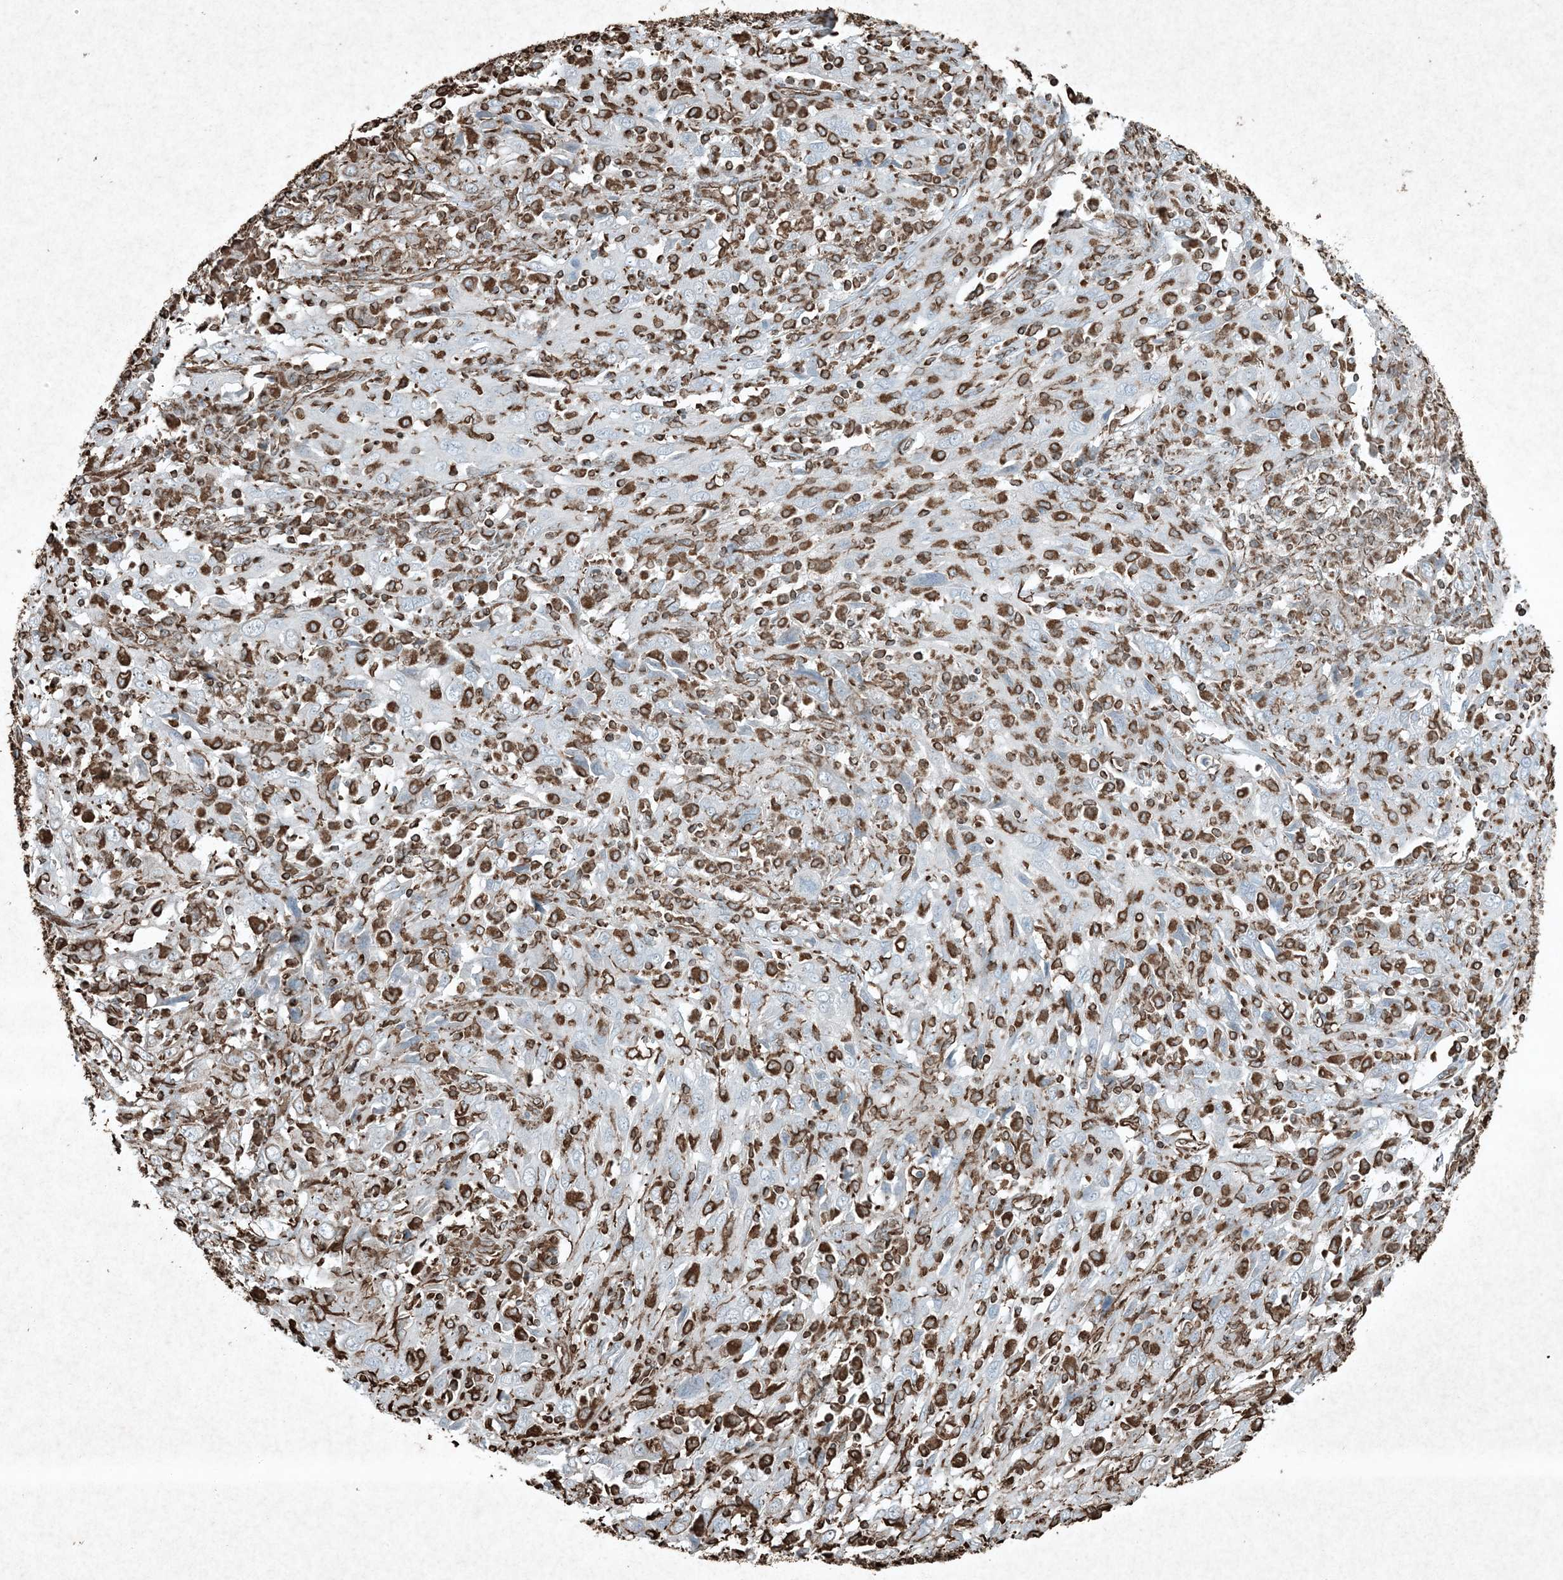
{"staining": {"intensity": "weak", "quantity": "25%-75%", "location": "cytoplasmic/membranous"}, "tissue": "cervical cancer", "cell_type": "Tumor cells", "image_type": "cancer", "snomed": [{"axis": "morphology", "description": "Squamous cell carcinoma, NOS"}, {"axis": "topography", "description": "Cervix"}], "caption": "Brown immunohistochemical staining in human cervical cancer displays weak cytoplasmic/membranous staining in approximately 25%-75% of tumor cells.", "gene": "RYK", "patient": {"sex": "female", "age": 46}}